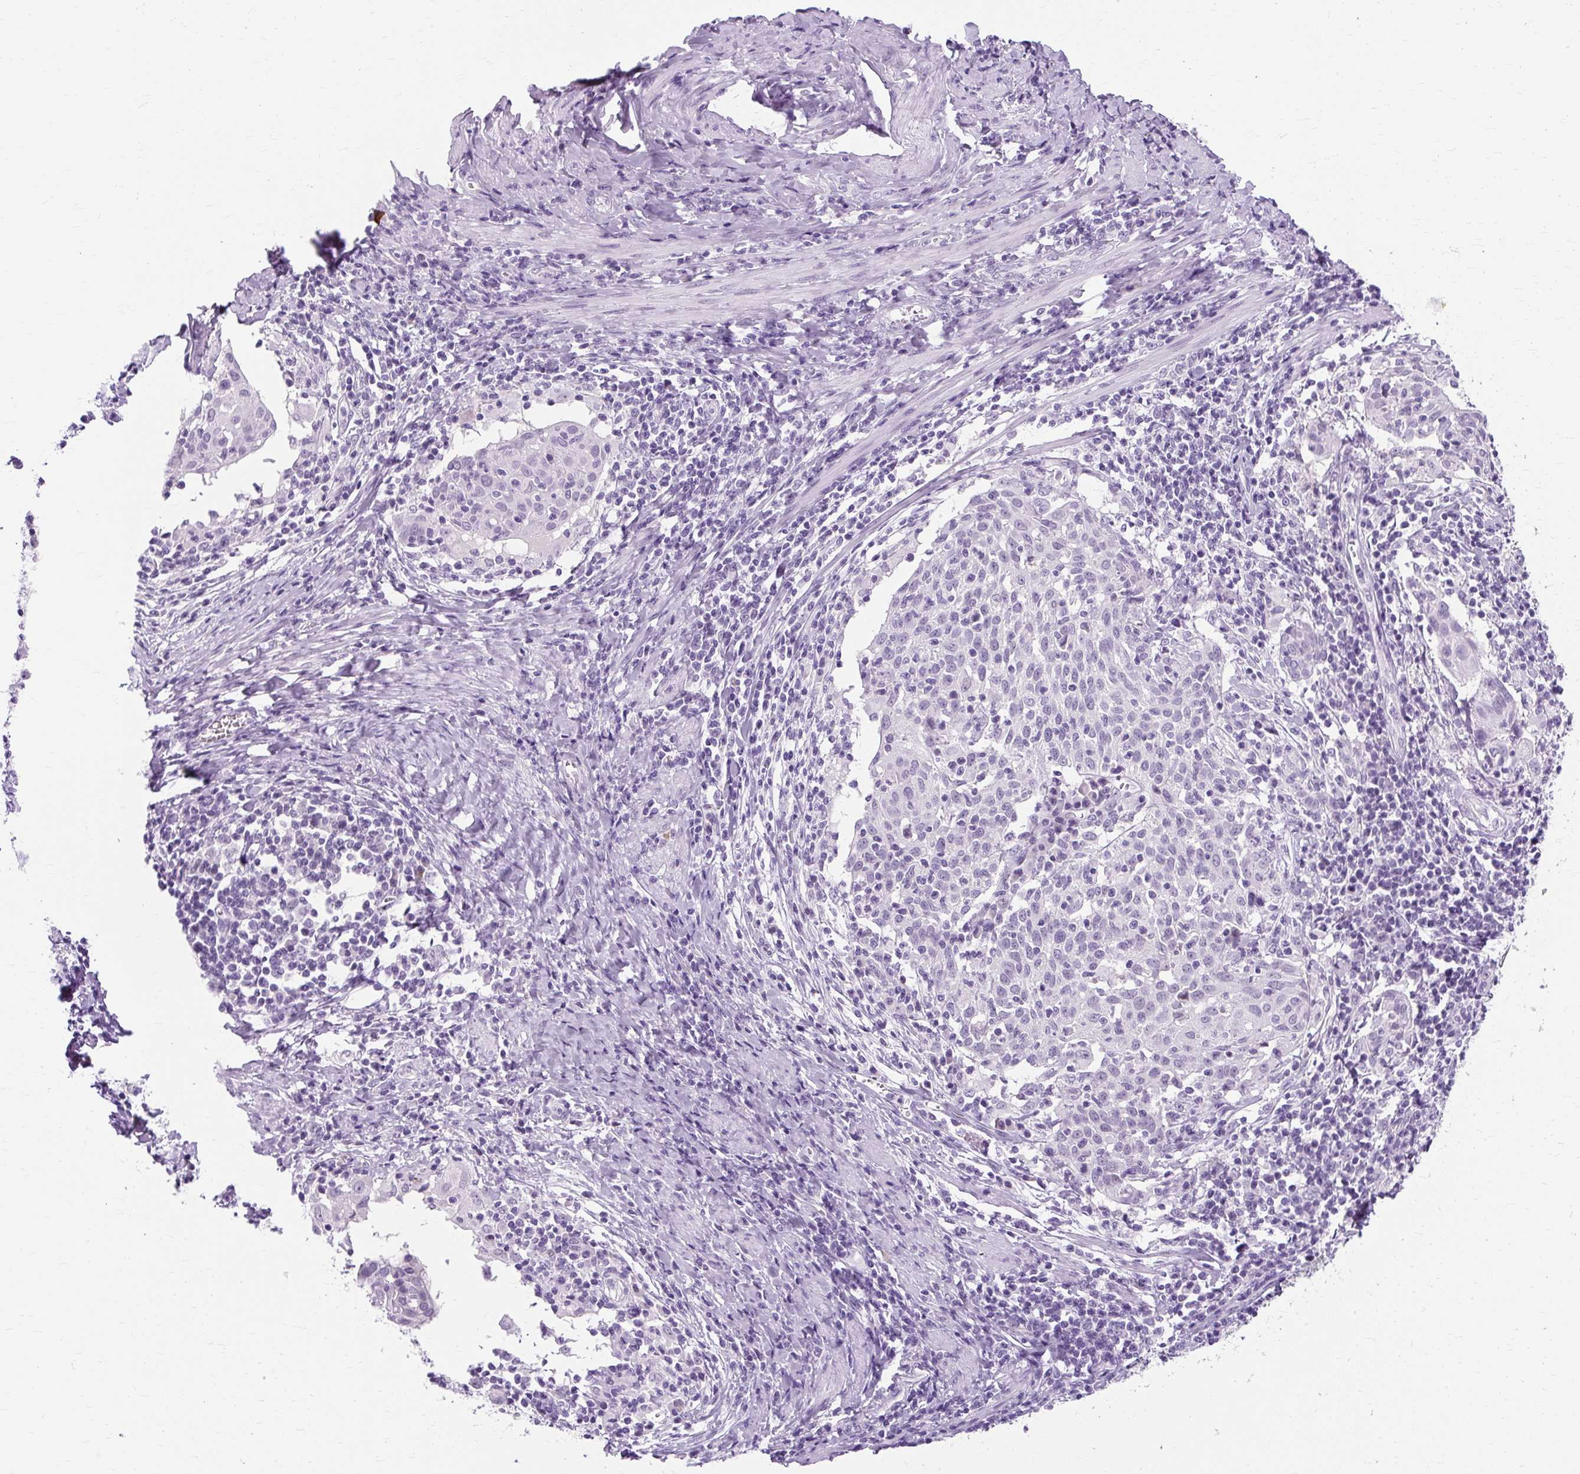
{"staining": {"intensity": "negative", "quantity": "none", "location": "none"}, "tissue": "cervical cancer", "cell_type": "Tumor cells", "image_type": "cancer", "snomed": [{"axis": "morphology", "description": "Squamous cell carcinoma, NOS"}, {"axis": "topography", "description": "Cervix"}], "caption": "The histopathology image exhibits no staining of tumor cells in cervical squamous cell carcinoma. Nuclei are stained in blue.", "gene": "RYBP", "patient": {"sex": "female", "age": 52}}